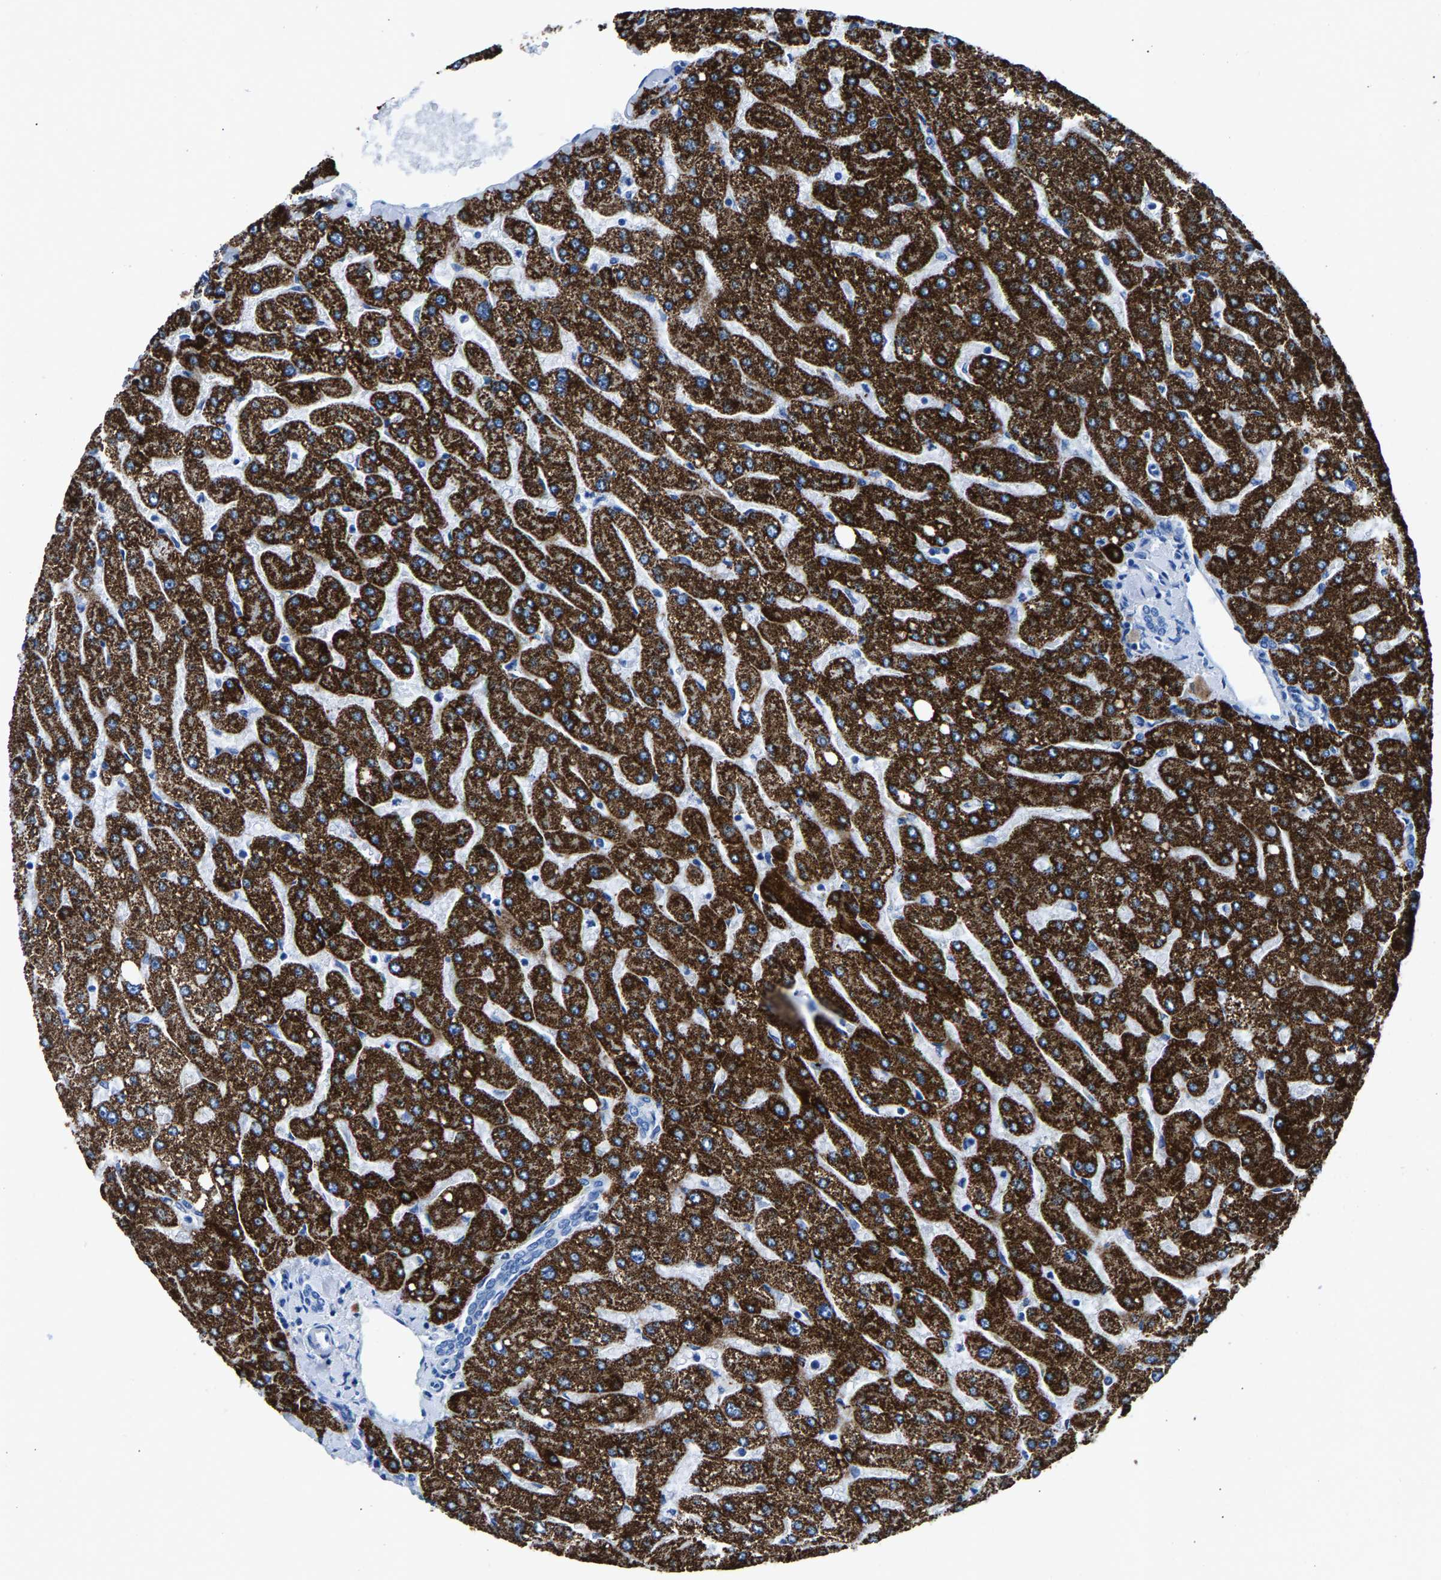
{"staining": {"intensity": "negative", "quantity": "none", "location": "none"}, "tissue": "liver", "cell_type": "Cholangiocytes", "image_type": "normal", "snomed": [{"axis": "morphology", "description": "Normal tissue, NOS"}, {"axis": "topography", "description": "Liver"}], "caption": "A micrograph of human liver is negative for staining in cholangiocytes. (Immunohistochemistry (ihc), brightfield microscopy, high magnification).", "gene": "CPS1", "patient": {"sex": "male", "age": 55}}